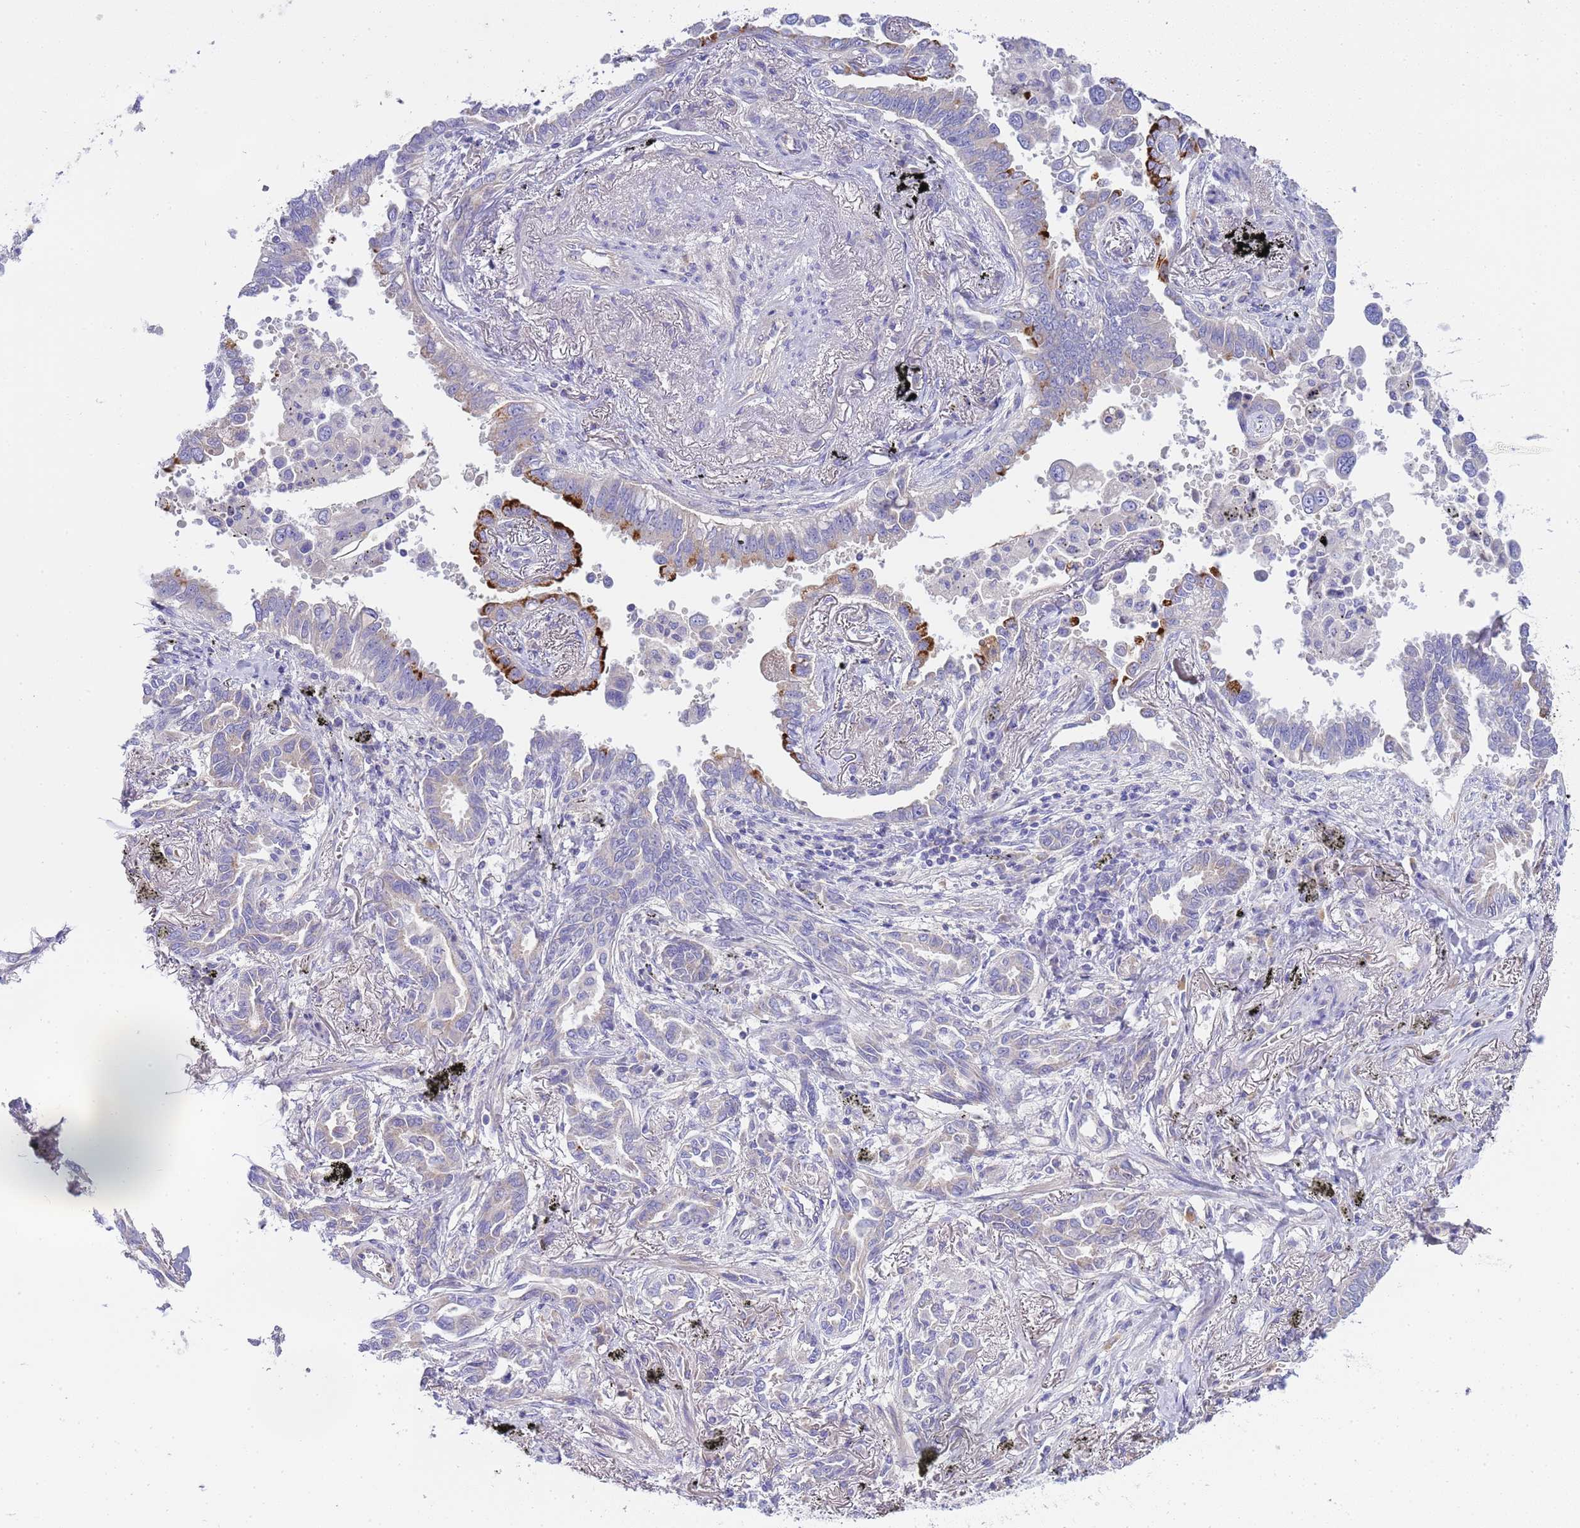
{"staining": {"intensity": "strong", "quantity": "<25%", "location": "cytoplasmic/membranous"}, "tissue": "lung cancer", "cell_type": "Tumor cells", "image_type": "cancer", "snomed": [{"axis": "morphology", "description": "Adenocarcinoma, NOS"}, {"axis": "topography", "description": "Lung"}], "caption": "A high-resolution image shows immunohistochemistry staining of adenocarcinoma (lung), which shows strong cytoplasmic/membranous positivity in about <25% of tumor cells. (Brightfield microscopy of DAB IHC at high magnification).", "gene": "RIPPLY2", "patient": {"sex": "male", "age": 67}}